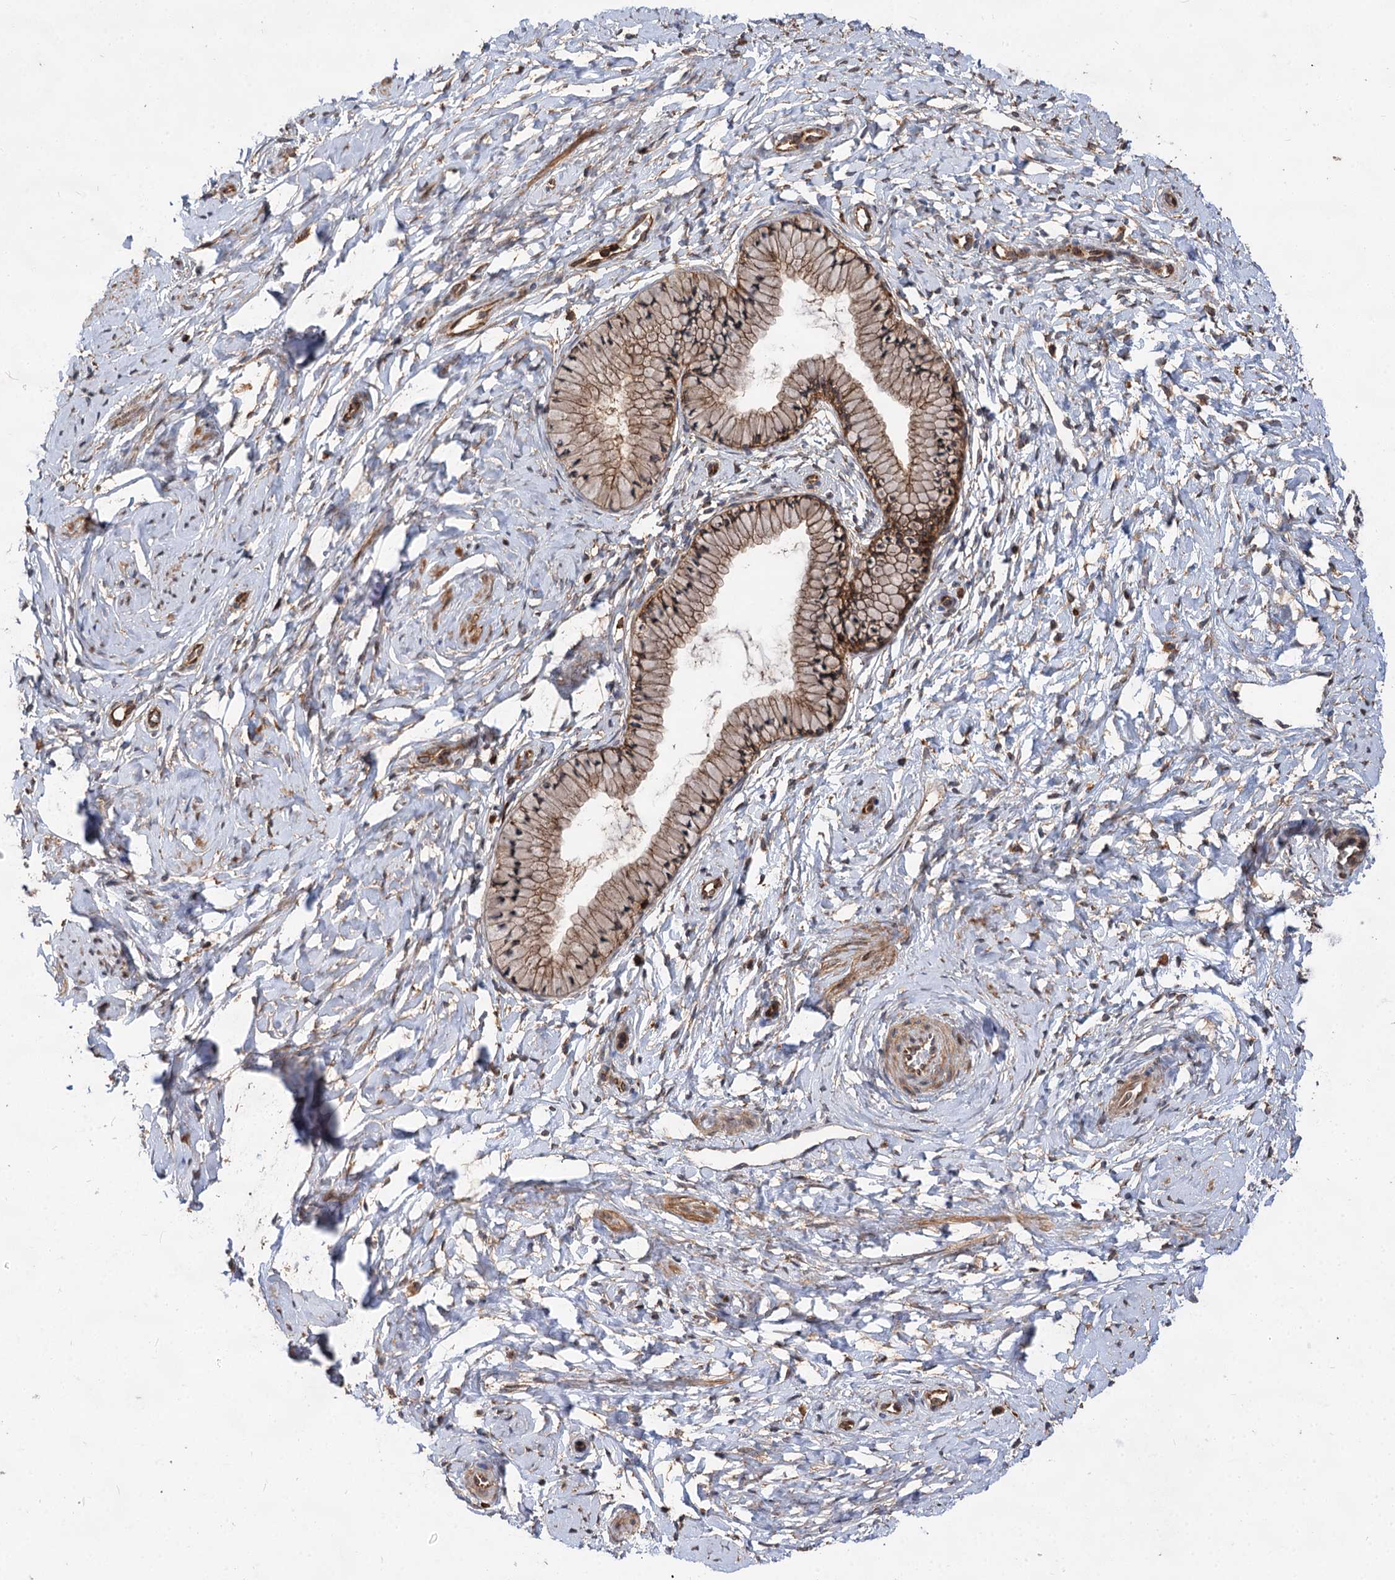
{"staining": {"intensity": "moderate", "quantity": ">75%", "location": "cytoplasmic/membranous"}, "tissue": "cervix", "cell_type": "Glandular cells", "image_type": "normal", "snomed": [{"axis": "morphology", "description": "Normal tissue, NOS"}, {"axis": "topography", "description": "Cervix"}], "caption": "Cervix stained for a protein demonstrates moderate cytoplasmic/membranous positivity in glandular cells. (DAB (3,3'-diaminobenzidine) IHC, brown staining for protein, blue staining for nuclei).", "gene": "PACS1", "patient": {"sex": "female", "age": 33}}